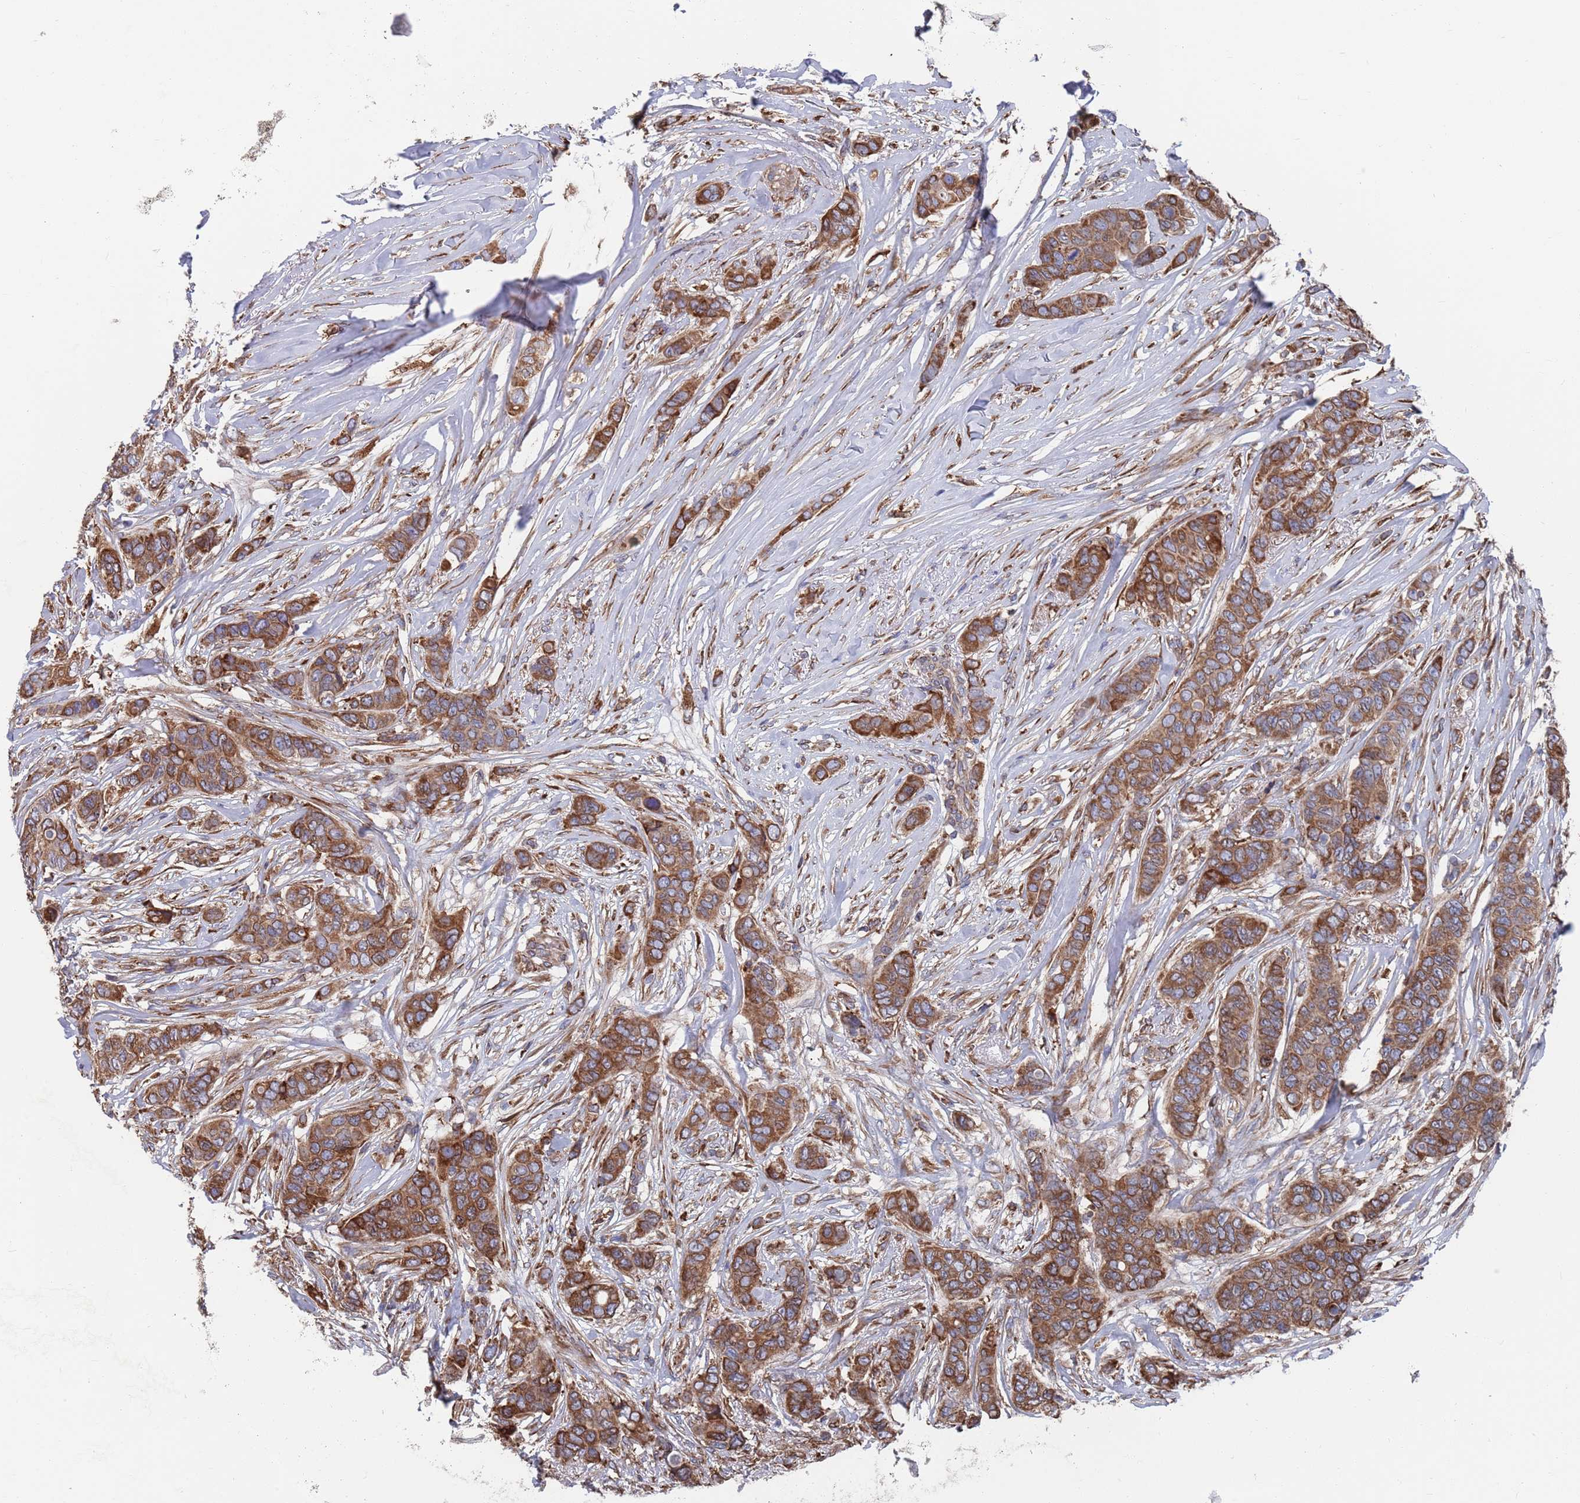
{"staining": {"intensity": "moderate", "quantity": ">75%", "location": "cytoplasmic/membranous"}, "tissue": "breast cancer", "cell_type": "Tumor cells", "image_type": "cancer", "snomed": [{"axis": "morphology", "description": "Lobular carcinoma"}, {"axis": "topography", "description": "Breast"}], "caption": "Lobular carcinoma (breast) was stained to show a protein in brown. There is medium levels of moderate cytoplasmic/membranous expression in about >75% of tumor cells.", "gene": "GID8", "patient": {"sex": "female", "age": 51}}